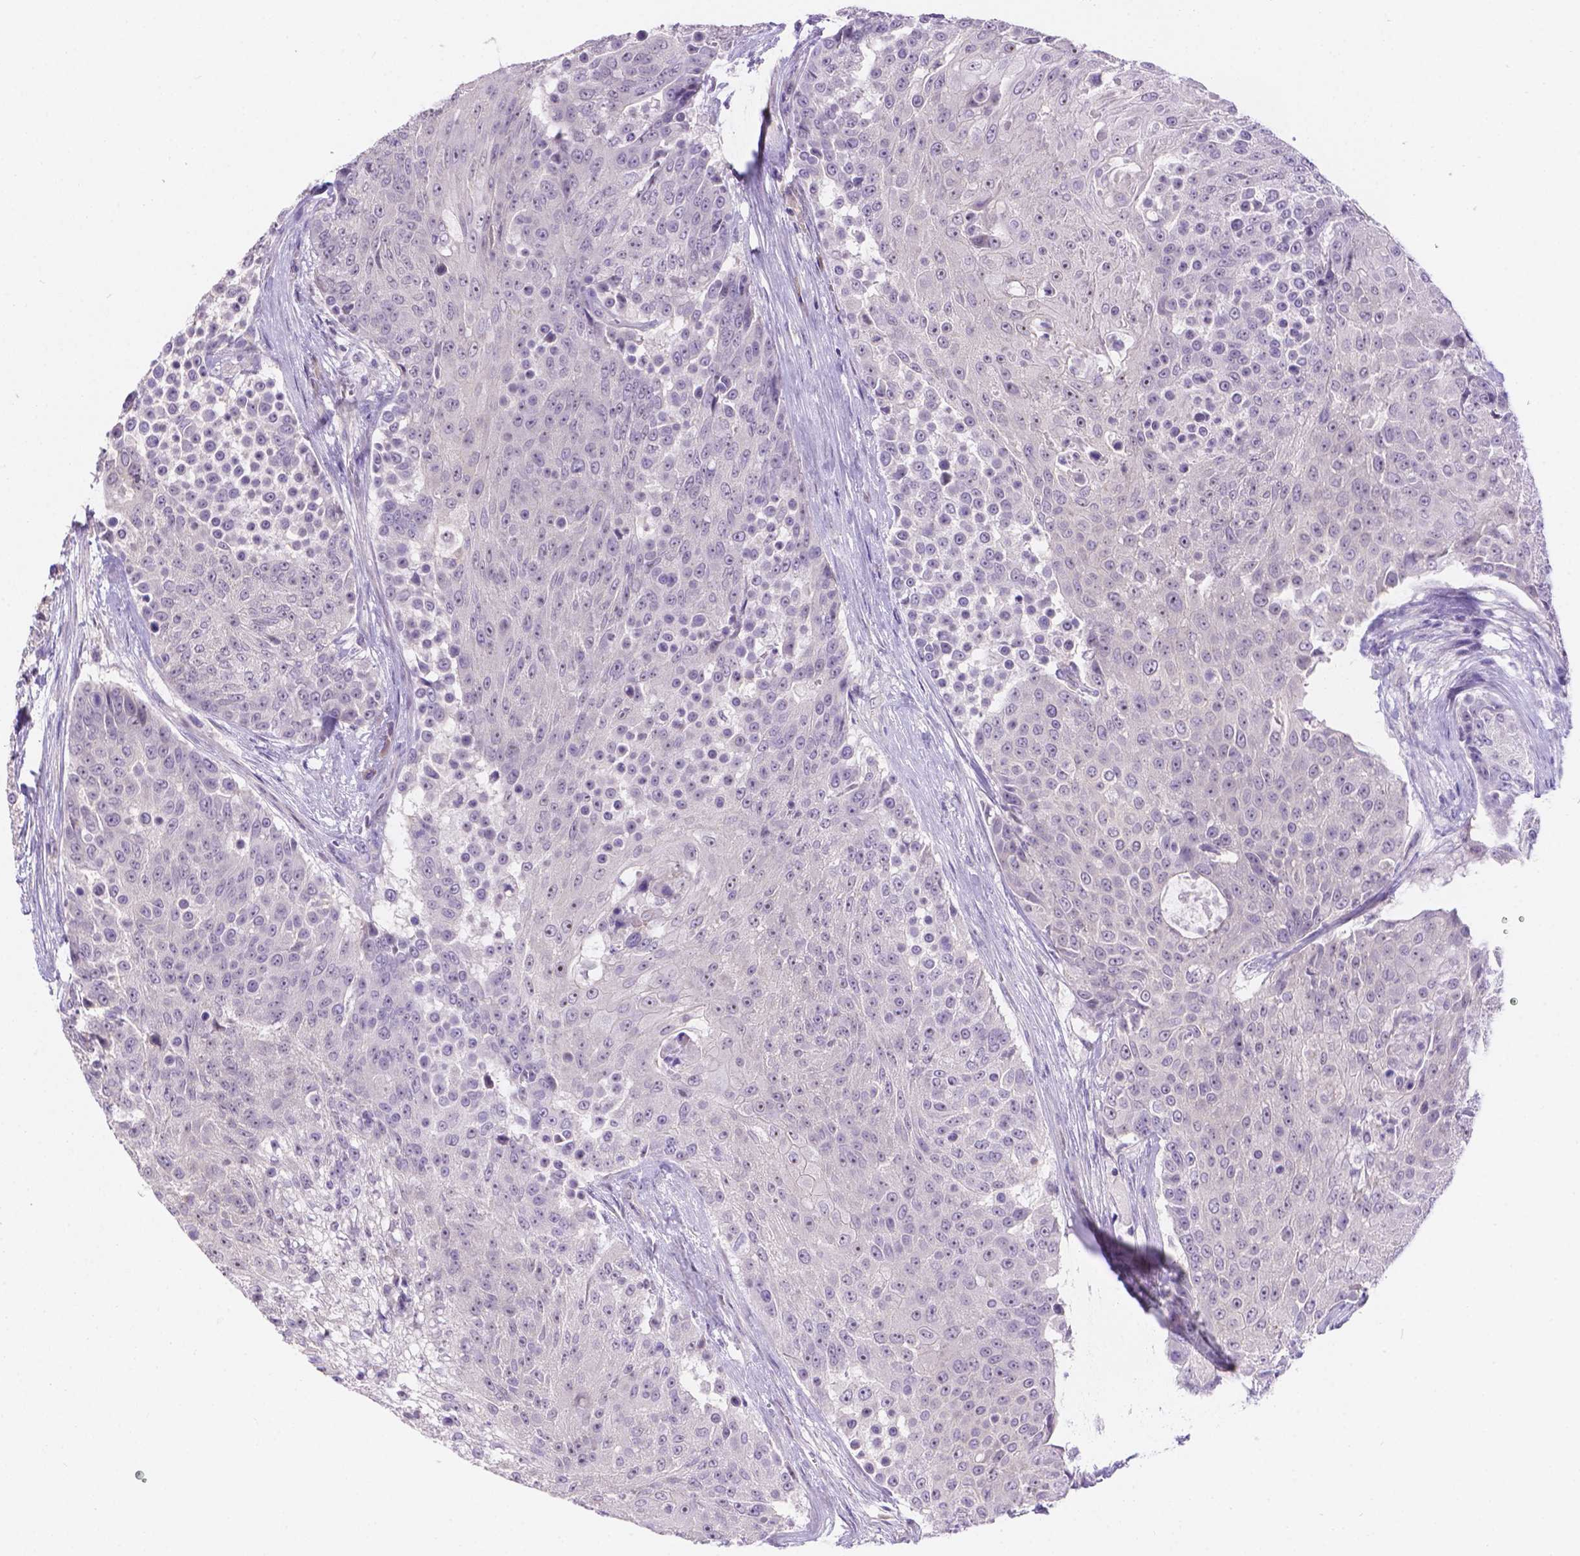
{"staining": {"intensity": "negative", "quantity": "none", "location": "none"}, "tissue": "urothelial cancer", "cell_type": "Tumor cells", "image_type": "cancer", "snomed": [{"axis": "morphology", "description": "Urothelial carcinoma, High grade"}, {"axis": "topography", "description": "Urinary bladder"}], "caption": "The IHC image has no significant expression in tumor cells of urothelial cancer tissue.", "gene": "CD96", "patient": {"sex": "female", "age": 63}}